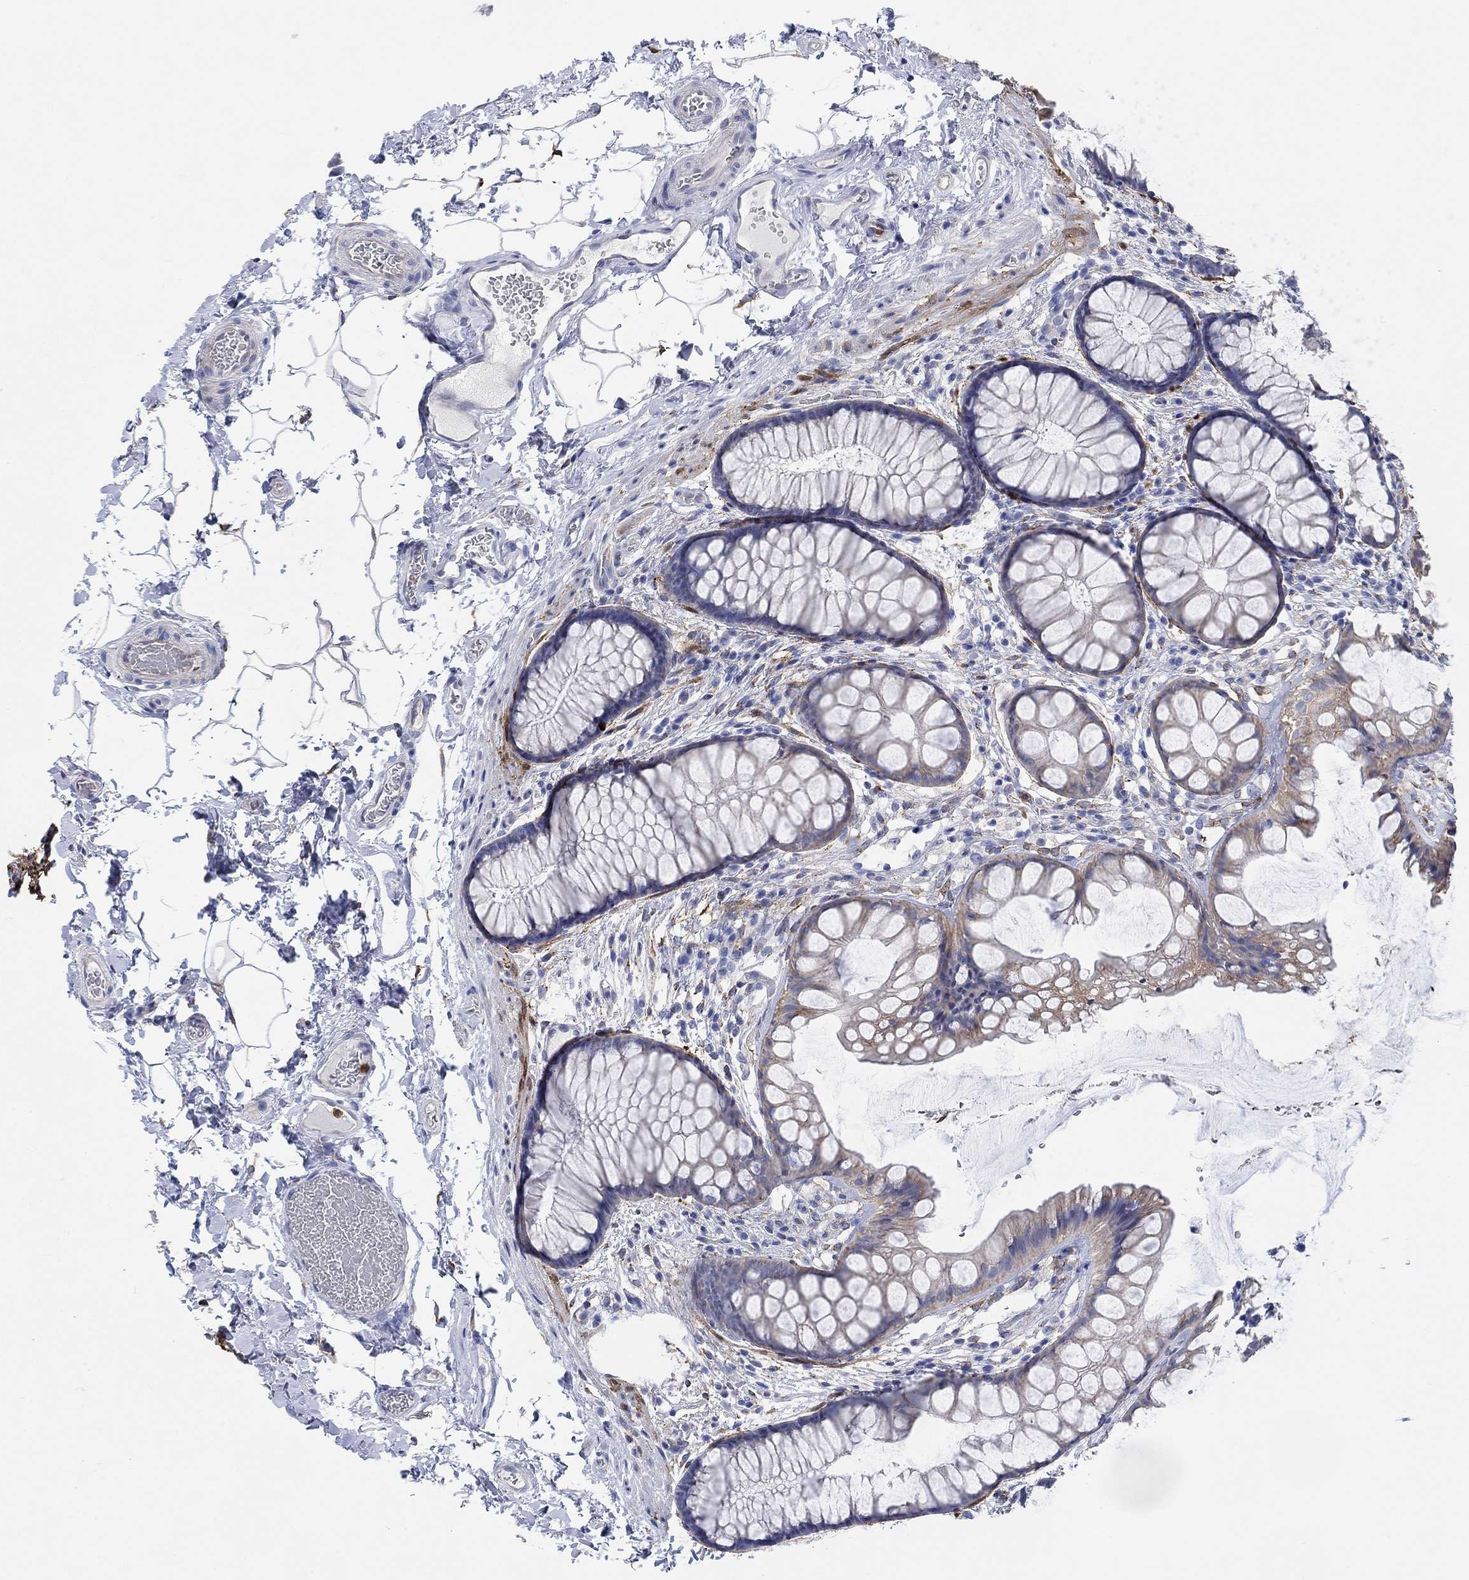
{"staining": {"intensity": "weak", "quantity": "<25%", "location": "cytoplasmic/membranous"}, "tissue": "rectum", "cell_type": "Glandular cells", "image_type": "normal", "snomed": [{"axis": "morphology", "description": "Normal tissue, NOS"}, {"axis": "topography", "description": "Rectum"}], "caption": "Photomicrograph shows no protein expression in glandular cells of benign rectum. (Stains: DAB (3,3'-diaminobenzidine) IHC with hematoxylin counter stain, Microscopy: brightfield microscopy at high magnification).", "gene": "TGM2", "patient": {"sex": "female", "age": 62}}